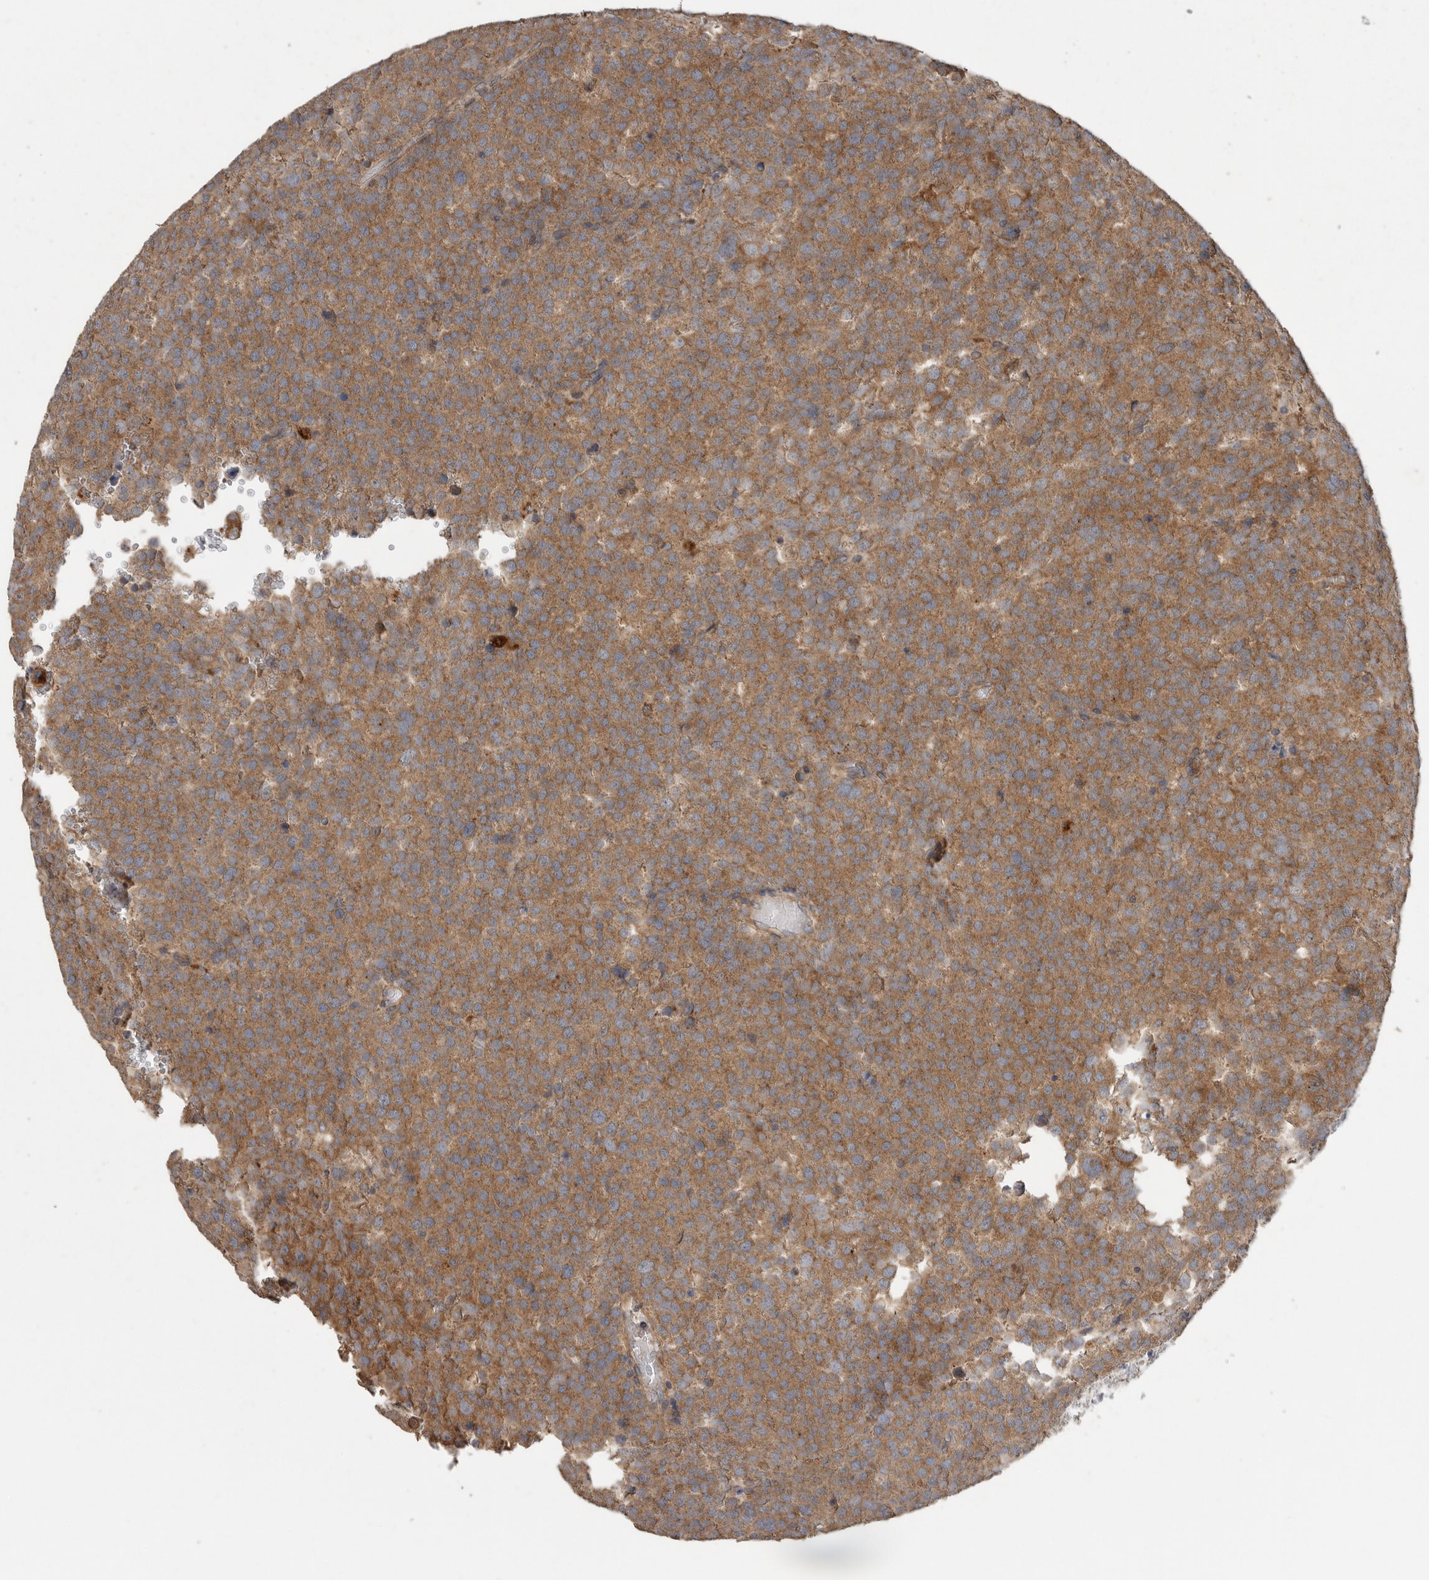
{"staining": {"intensity": "moderate", "quantity": ">75%", "location": "cytoplasmic/membranous"}, "tissue": "testis cancer", "cell_type": "Tumor cells", "image_type": "cancer", "snomed": [{"axis": "morphology", "description": "Seminoma, NOS"}, {"axis": "topography", "description": "Testis"}], "caption": "Protein staining of seminoma (testis) tissue demonstrates moderate cytoplasmic/membranous staining in approximately >75% of tumor cells. (IHC, brightfield microscopy, high magnification).", "gene": "PODXL2", "patient": {"sex": "male", "age": 71}}